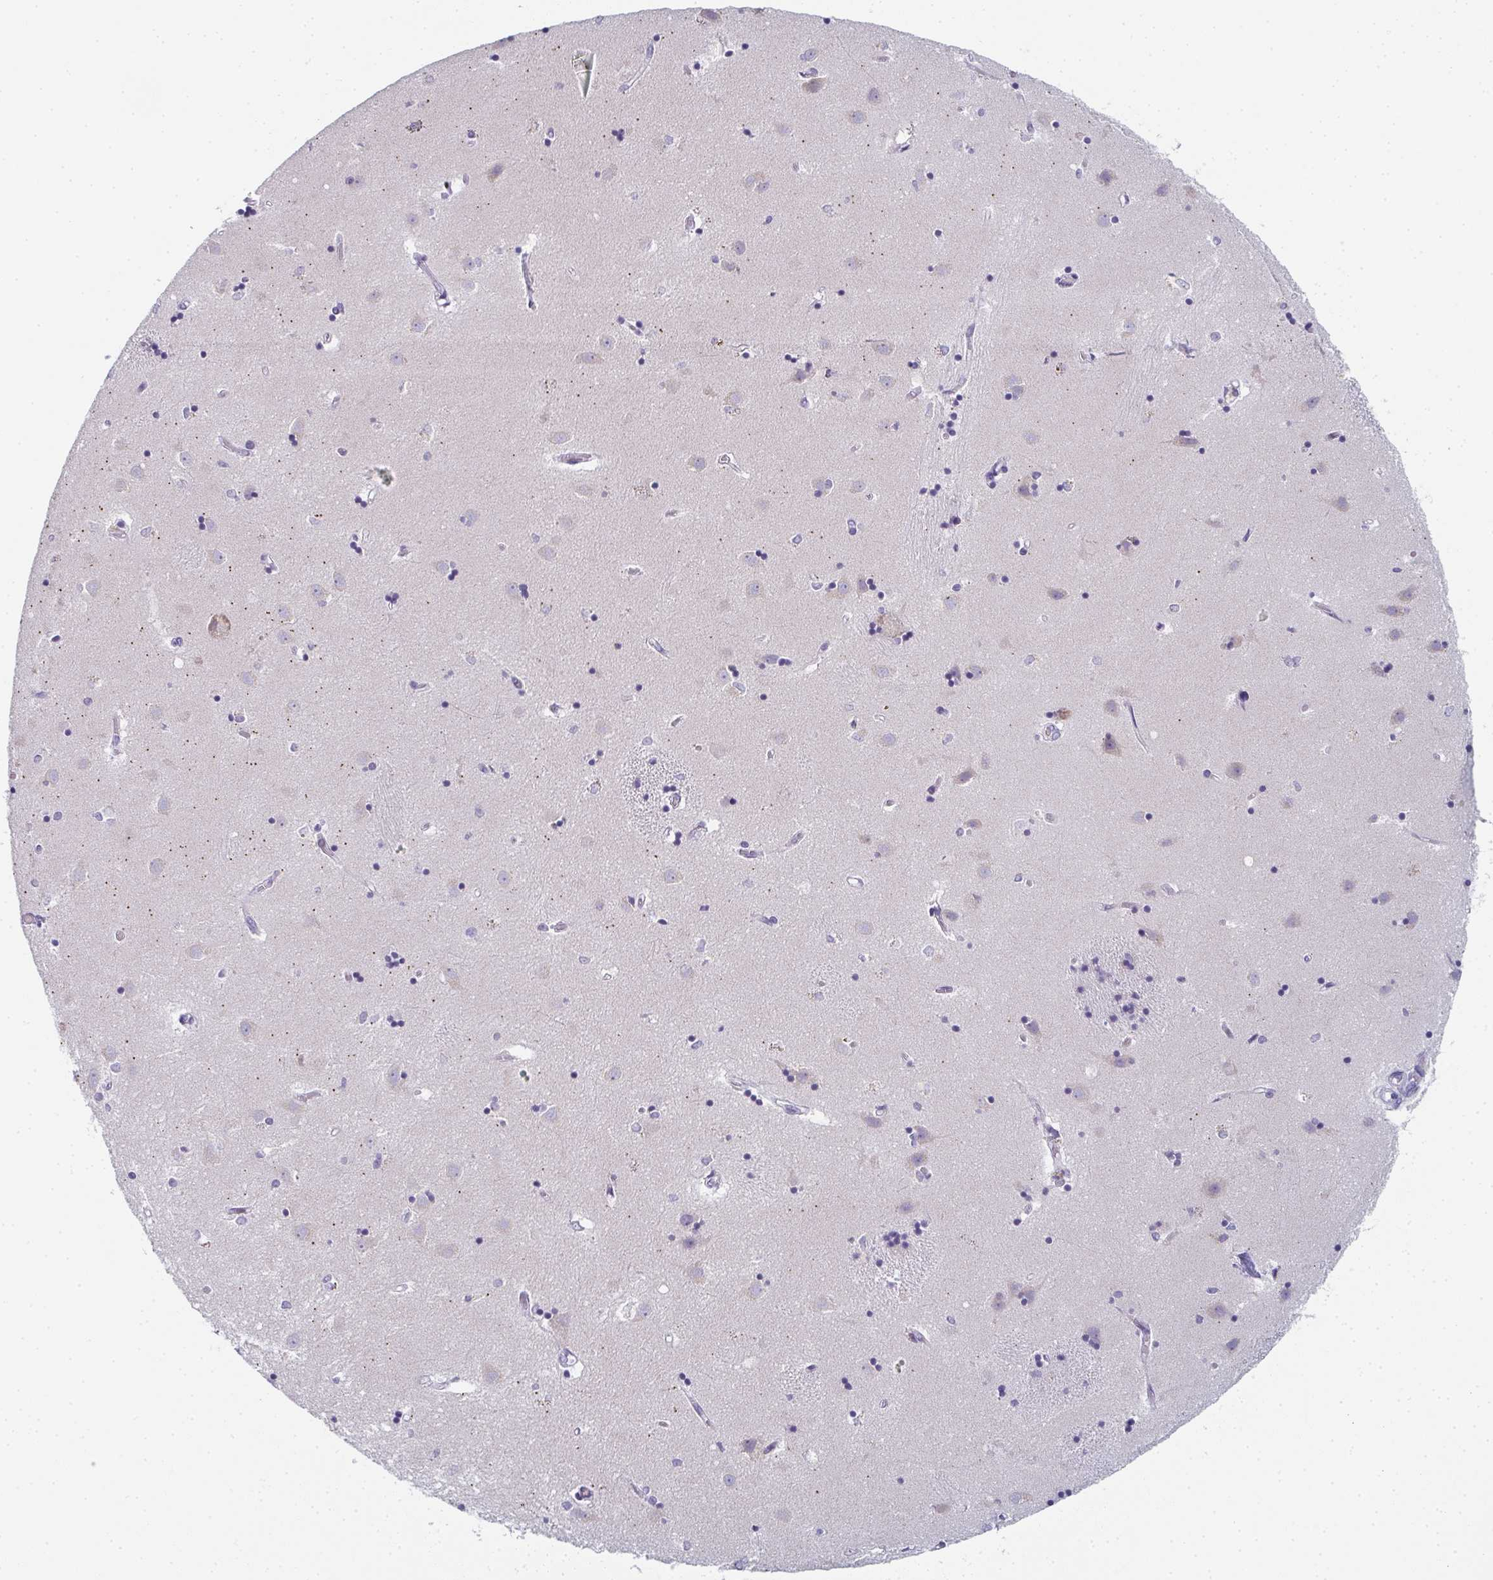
{"staining": {"intensity": "negative", "quantity": "none", "location": "none"}, "tissue": "caudate", "cell_type": "Glial cells", "image_type": "normal", "snomed": [{"axis": "morphology", "description": "Normal tissue, NOS"}, {"axis": "topography", "description": "Lateral ventricle wall"}], "caption": "IHC of unremarkable caudate shows no expression in glial cells. Brightfield microscopy of immunohistochemistry (IHC) stained with DAB (3,3'-diaminobenzidine) (brown) and hematoxylin (blue), captured at high magnification.", "gene": "PYCR3", "patient": {"sex": "male", "age": 54}}